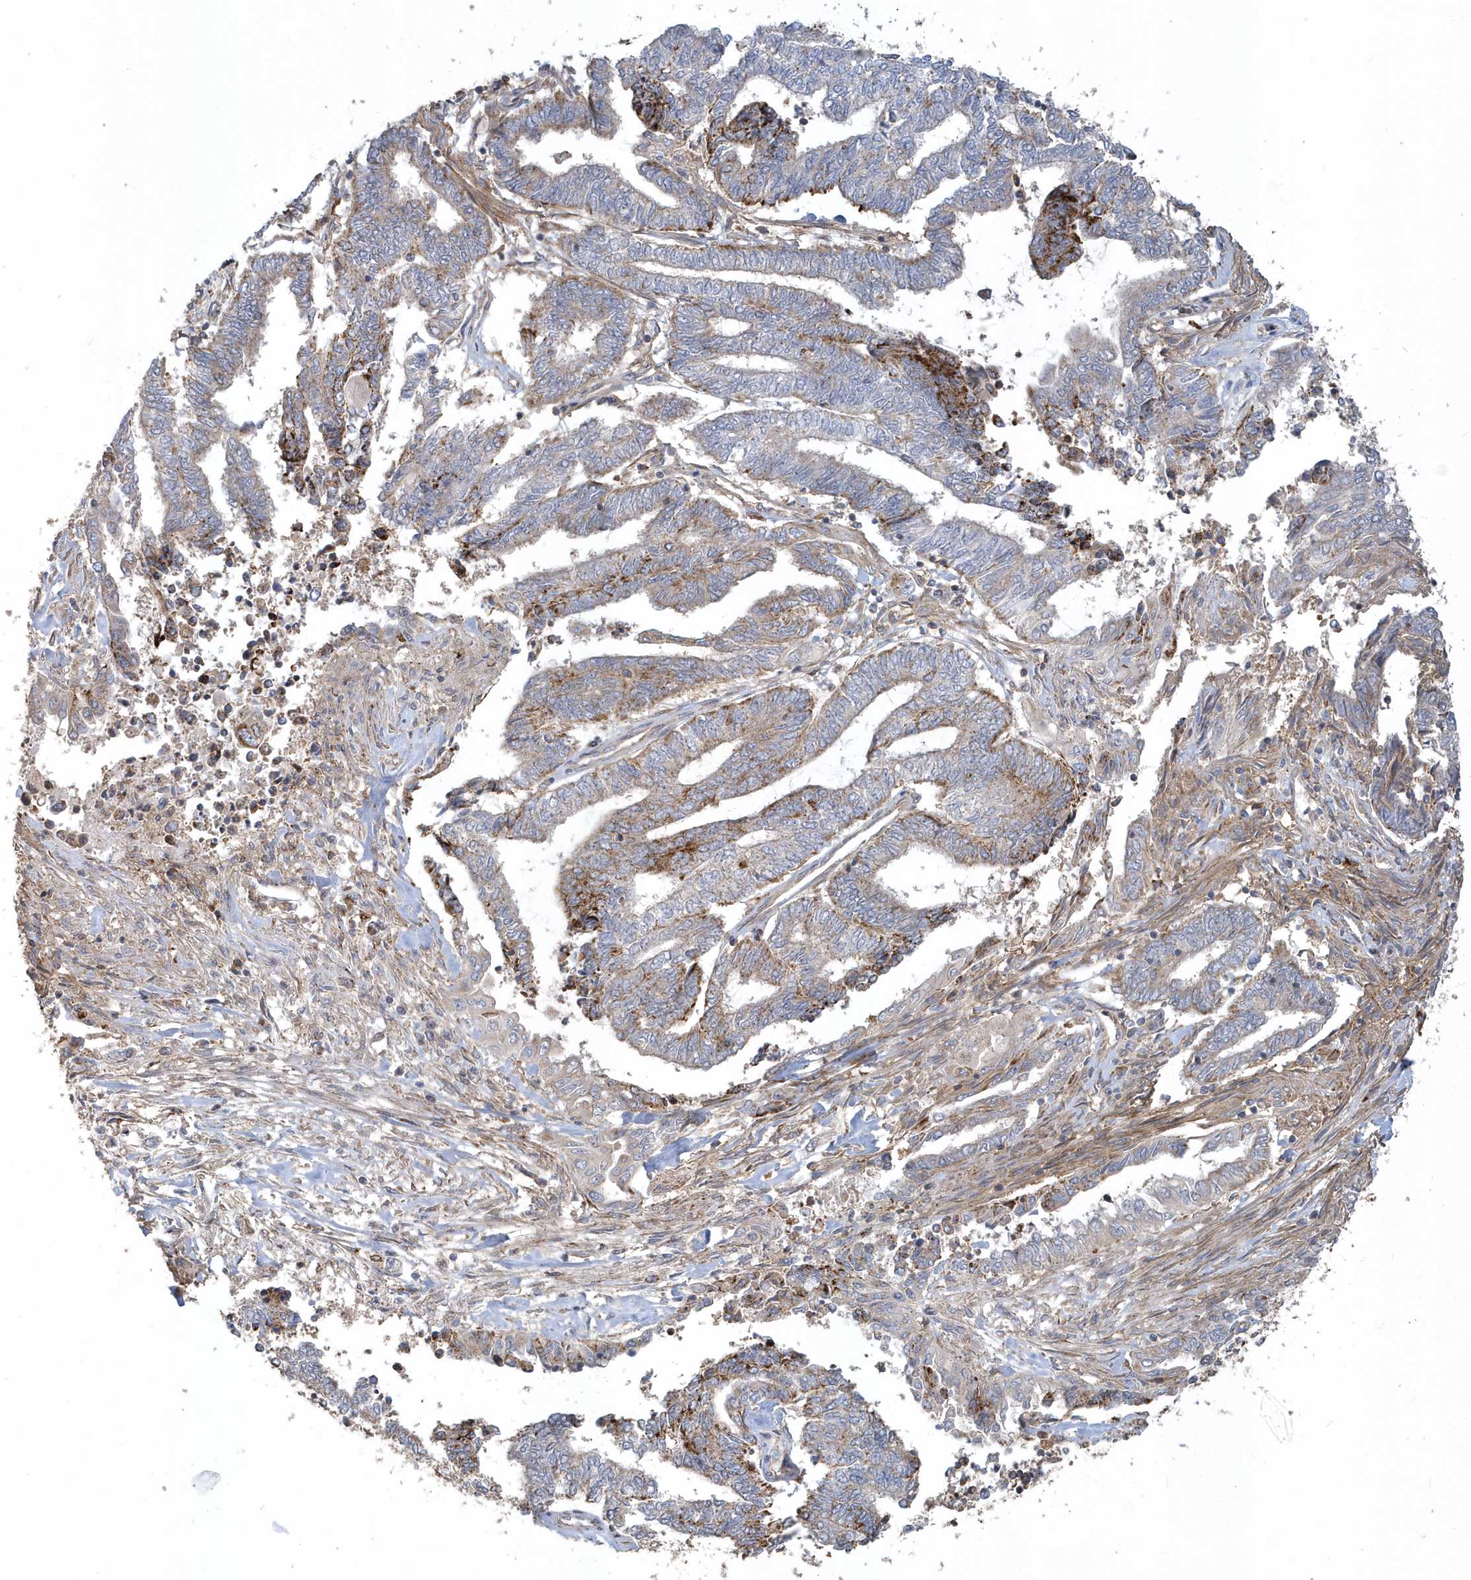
{"staining": {"intensity": "moderate", "quantity": "25%-75%", "location": "cytoplasmic/membranous"}, "tissue": "endometrial cancer", "cell_type": "Tumor cells", "image_type": "cancer", "snomed": [{"axis": "morphology", "description": "Adenocarcinoma, NOS"}, {"axis": "topography", "description": "Uterus"}, {"axis": "topography", "description": "Endometrium"}], "caption": "The image demonstrates a brown stain indicating the presence of a protein in the cytoplasmic/membranous of tumor cells in endometrial cancer.", "gene": "TRAIP", "patient": {"sex": "female", "age": 70}}